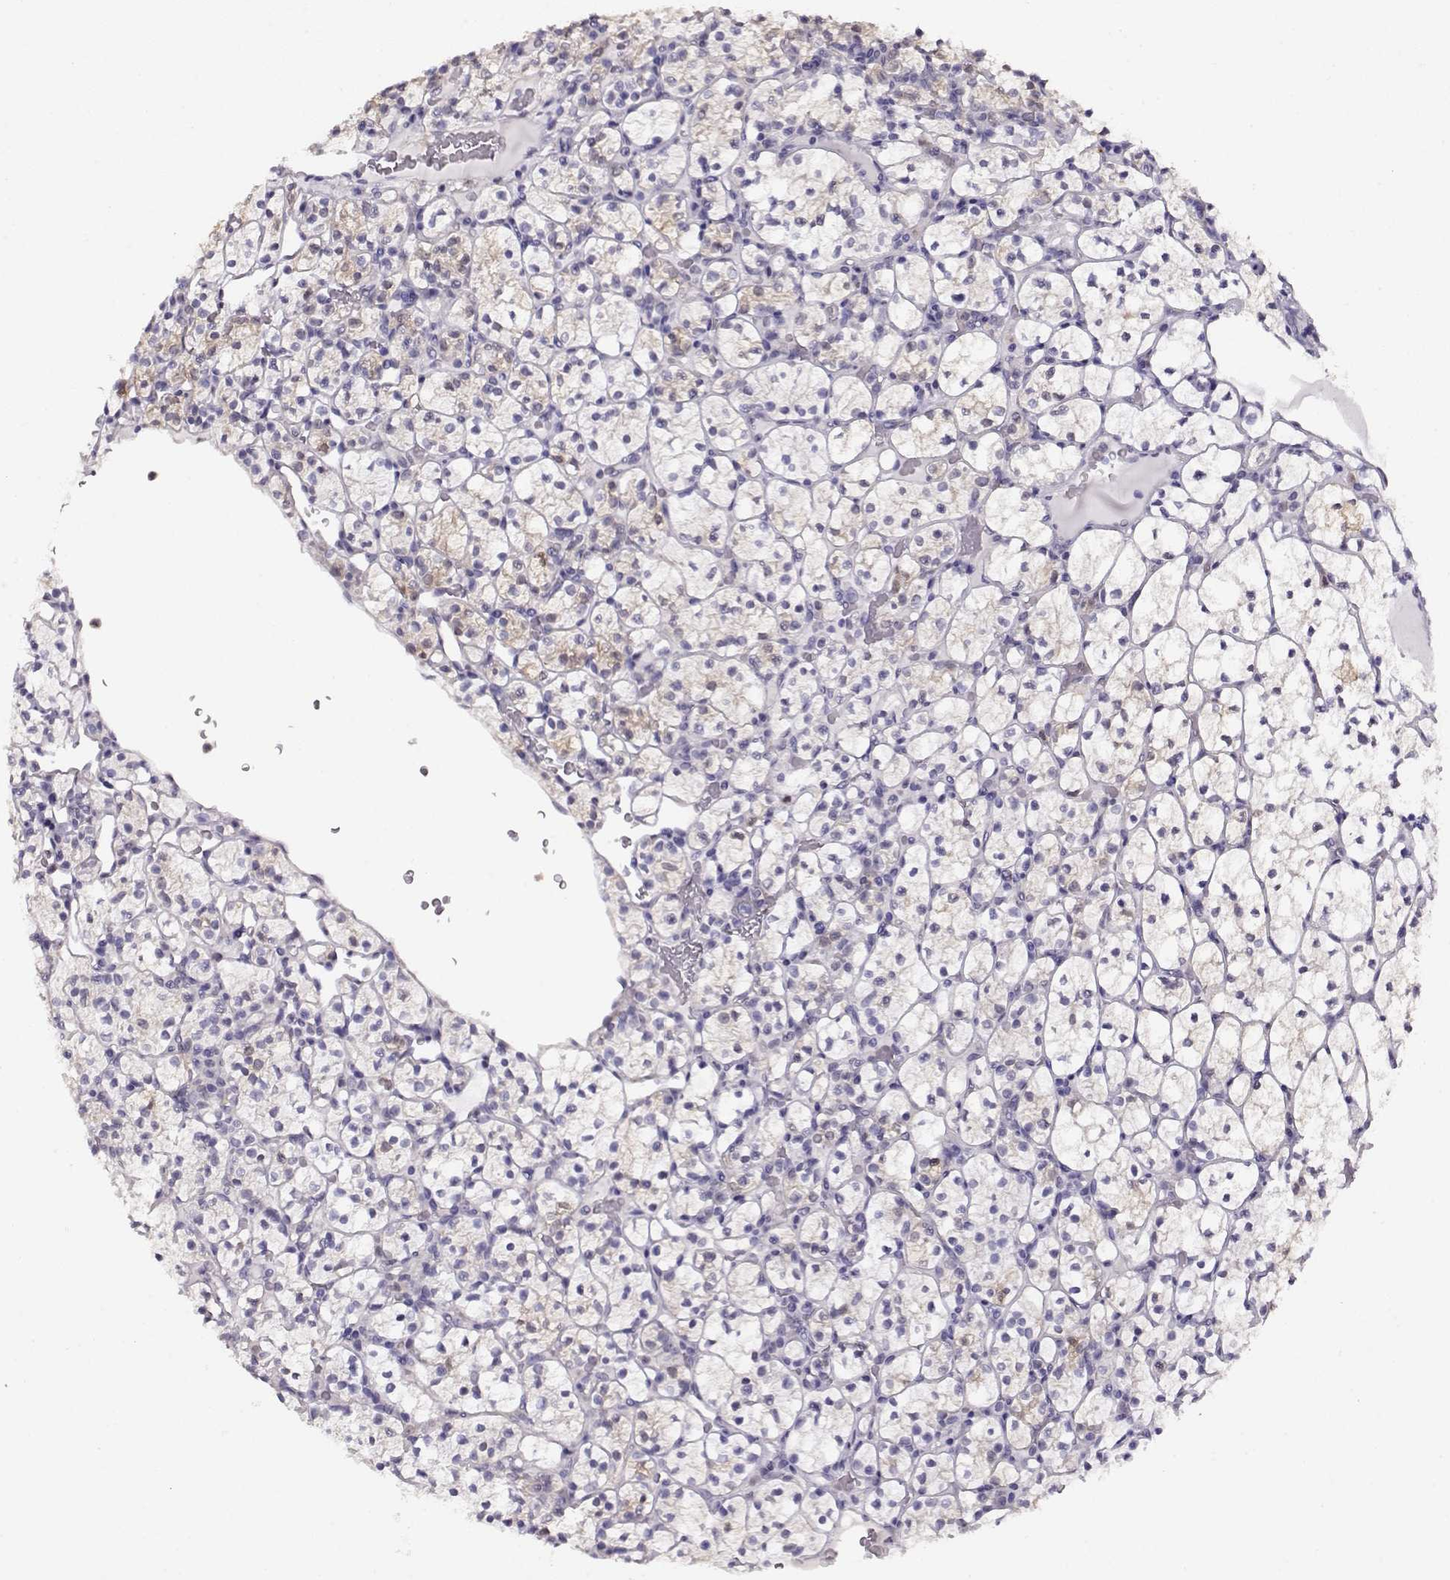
{"staining": {"intensity": "weak", "quantity": "<25%", "location": "cytoplasmic/membranous"}, "tissue": "renal cancer", "cell_type": "Tumor cells", "image_type": "cancer", "snomed": [{"axis": "morphology", "description": "Adenocarcinoma, NOS"}, {"axis": "topography", "description": "Kidney"}], "caption": "The histopathology image reveals no significant expression in tumor cells of renal cancer (adenocarcinoma).", "gene": "CCR8", "patient": {"sex": "female", "age": 89}}